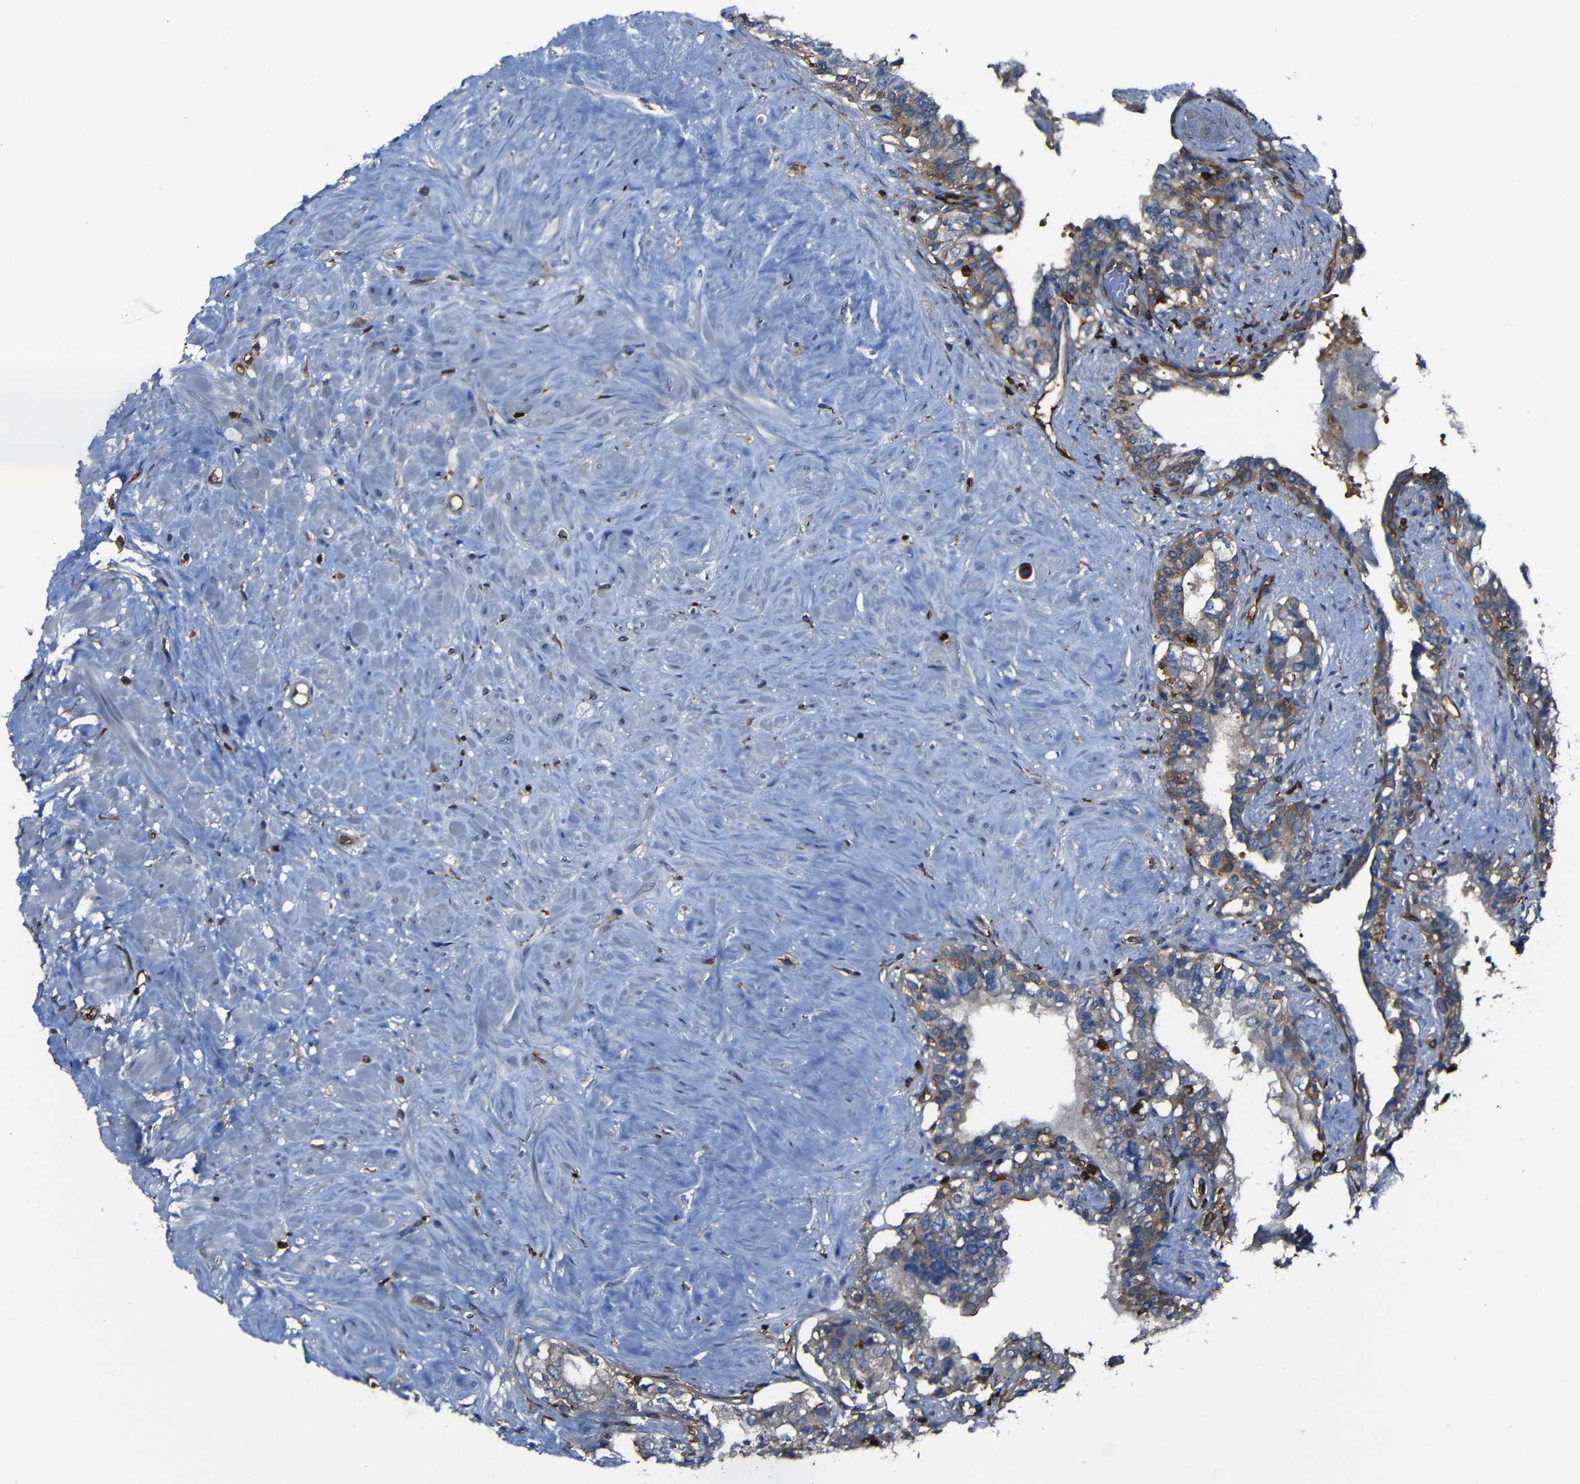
{"staining": {"intensity": "moderate", "quantity": ">75%", "location": "cytoplasmic/membranous"}, "tissue": "seminal vesicle", "cell_type": "Glandular cells", "image_type": "normal", "snomed": [{"axis": "morphology", "description": "Normal tissue, NOS"}, {"axis": "topography", "description": "Seminal veicle"}], "caption": "IHC staining of unremarkable seminal vesicle, which exhibits medium levels of moderate cytoplasmic/membranous positivity in about >75% of glandular cells indicating moderate cytoplasmic/membranous protein positivity. The staining was performed using DAB (brown) for protein detection and nuclei were counterstained in hematoxylin (blue).", "gene": "ARHGEF1", "patient": {"sex": "male", "age": 63}}